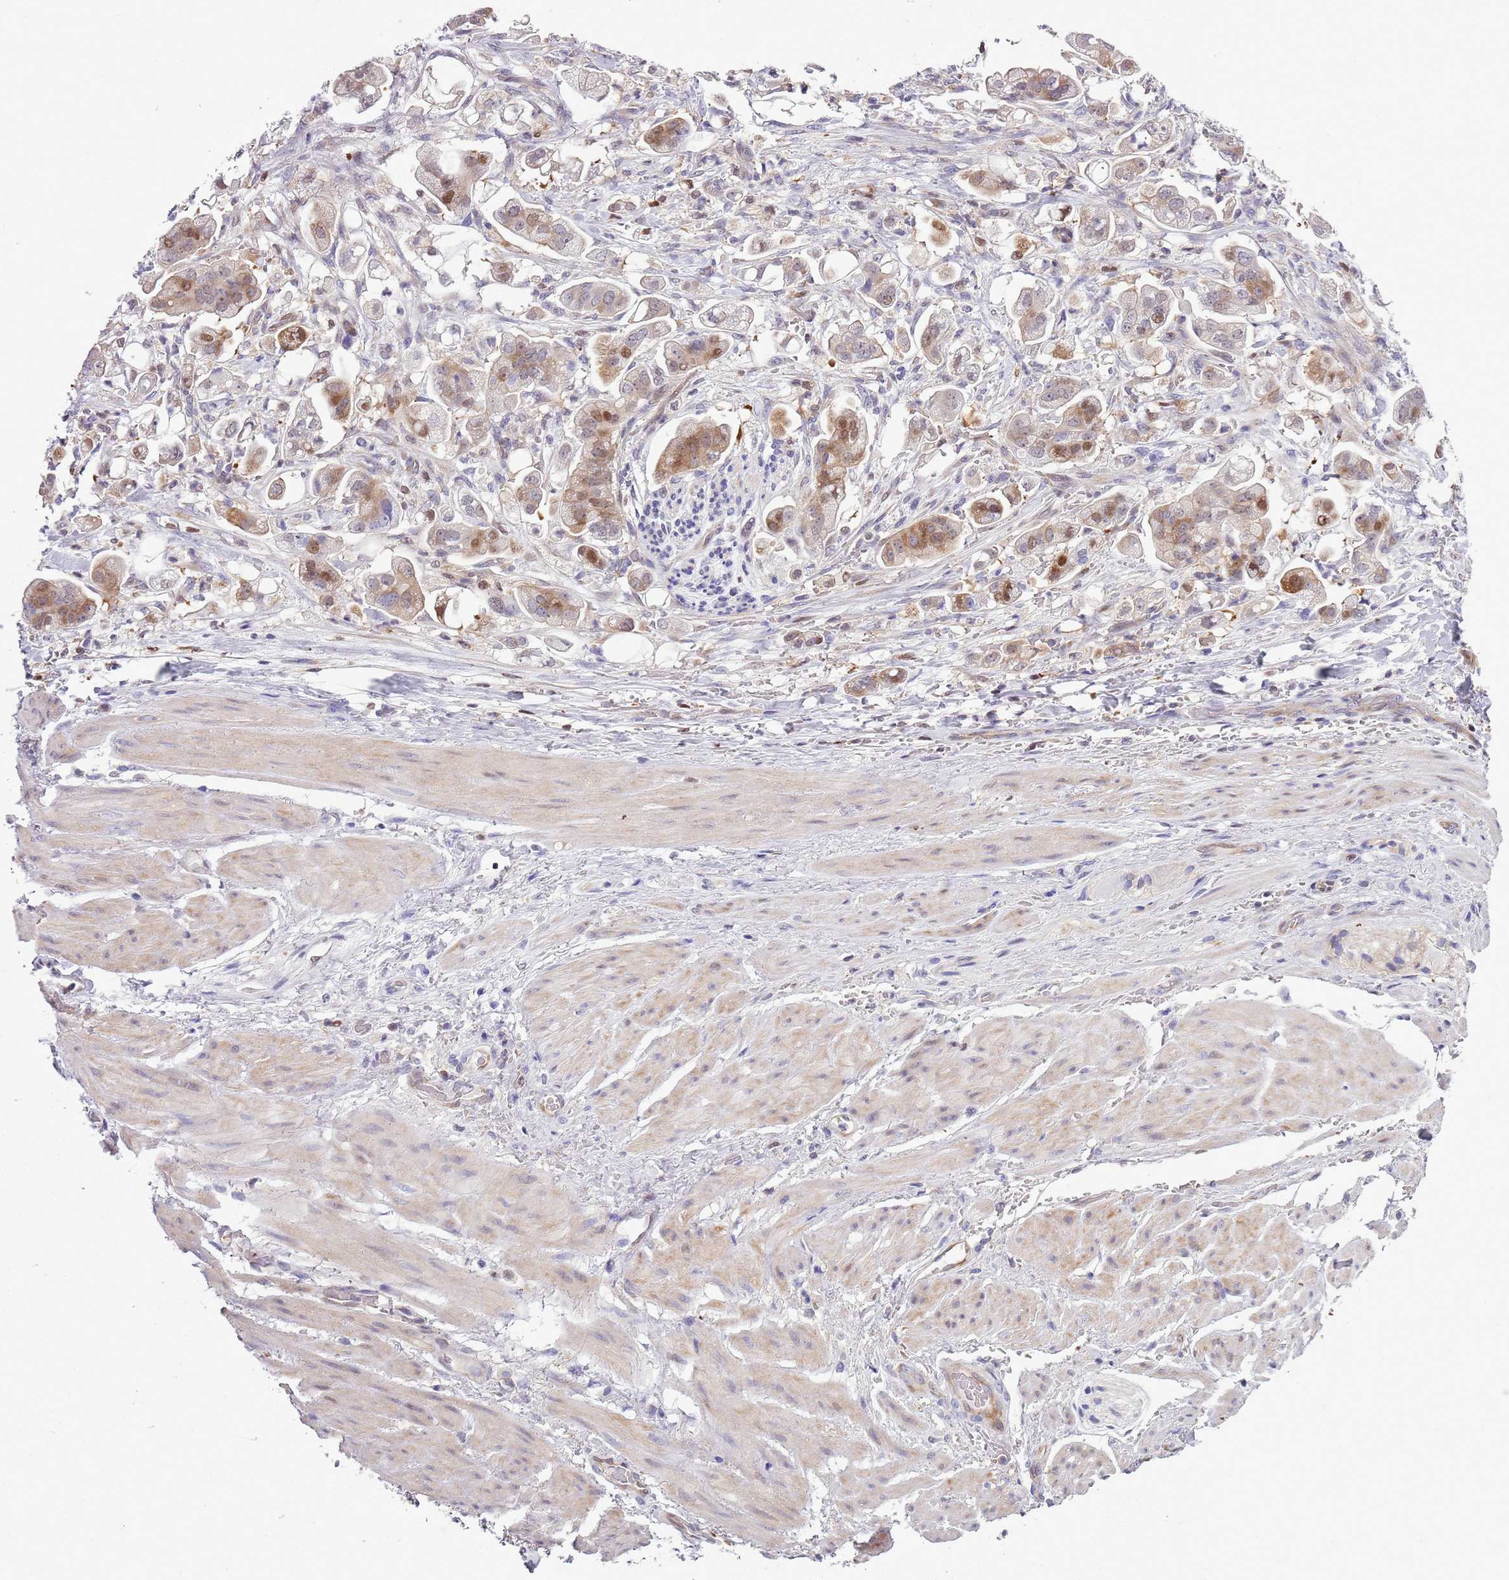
{"staining": {"intensity": "moderate", "quantity": "25%-75%", "location": "cytoplasmic/membranous,nuclear"}, "tissue": "stomach cancer", "cell_type": "Tumor cells", "image_type": "cancer", "snomed": [{"axis": "morphology", "description": "Adenocarcinoma, NOS"}, {"axis": "topography", "description": "Stomach"}], "caption": "Immunohistochemical staining of adenocarcinoma (stomach) displays medium levels of moderate cytoplasmic/membranous and nuclear expression in about 25%-75% of tumor cells.", "gene": "NBPF6", "patient": {"sex": "male", "age": 62}}